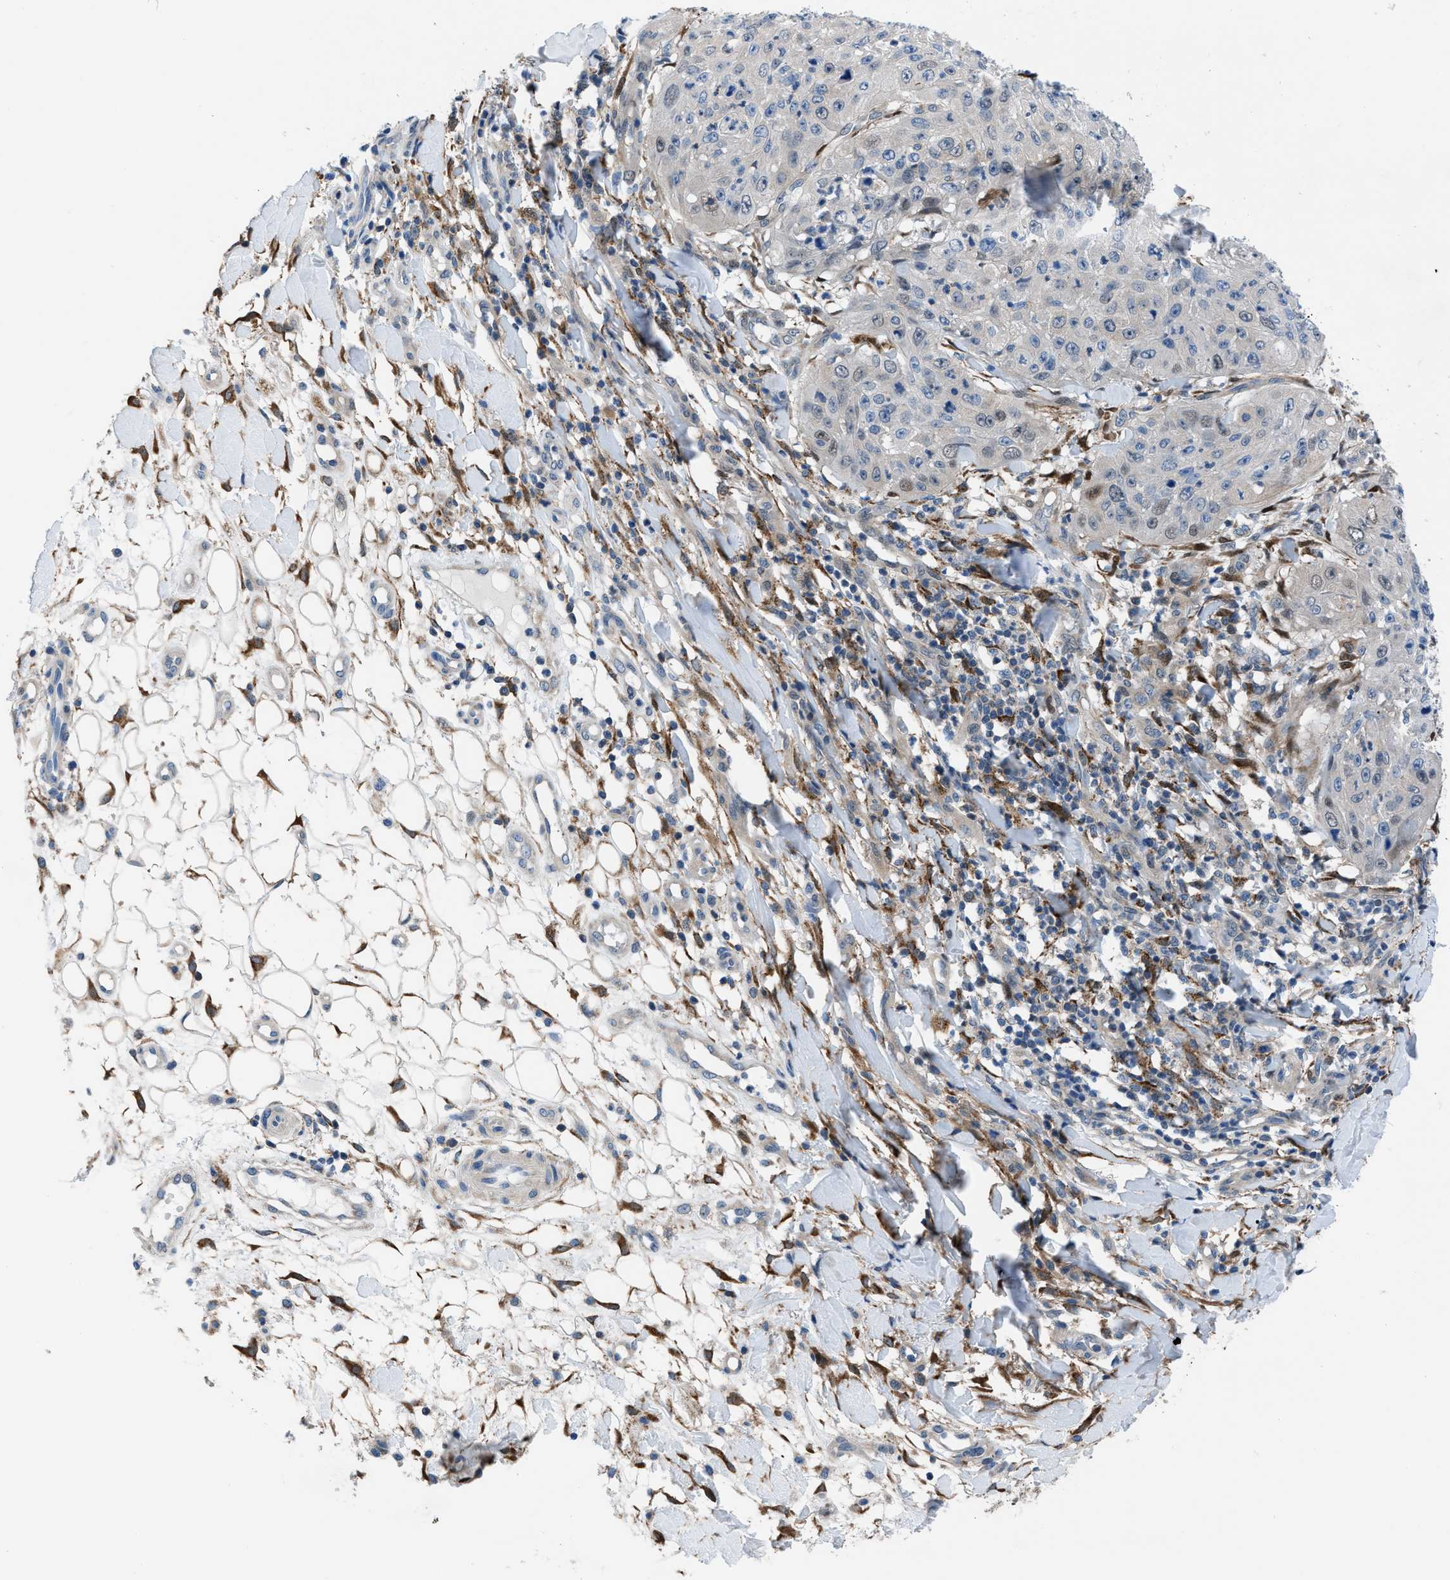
{"staining": {"intensity": "negative", "quantity": "none", "location": "none"}, "tissue": "skin cancer", "cell_type": "Tumor cells", "image_type": "cancer", "snomed": [{"axis": "morphology", "description": "Squamous cell carcinoma, NOS"}, {"axis": "topography", "description": "Skin"}], "caption": "Immunohistochemistry (IHC) image of skin cancer stained for a protein (brown), which demonstrates no staining in tumor cells. (Brightfield microscopy of DAB IHC at high magnification).", "gene": "TMEM45B", "patient": {"sex": "female", "age": 80}}